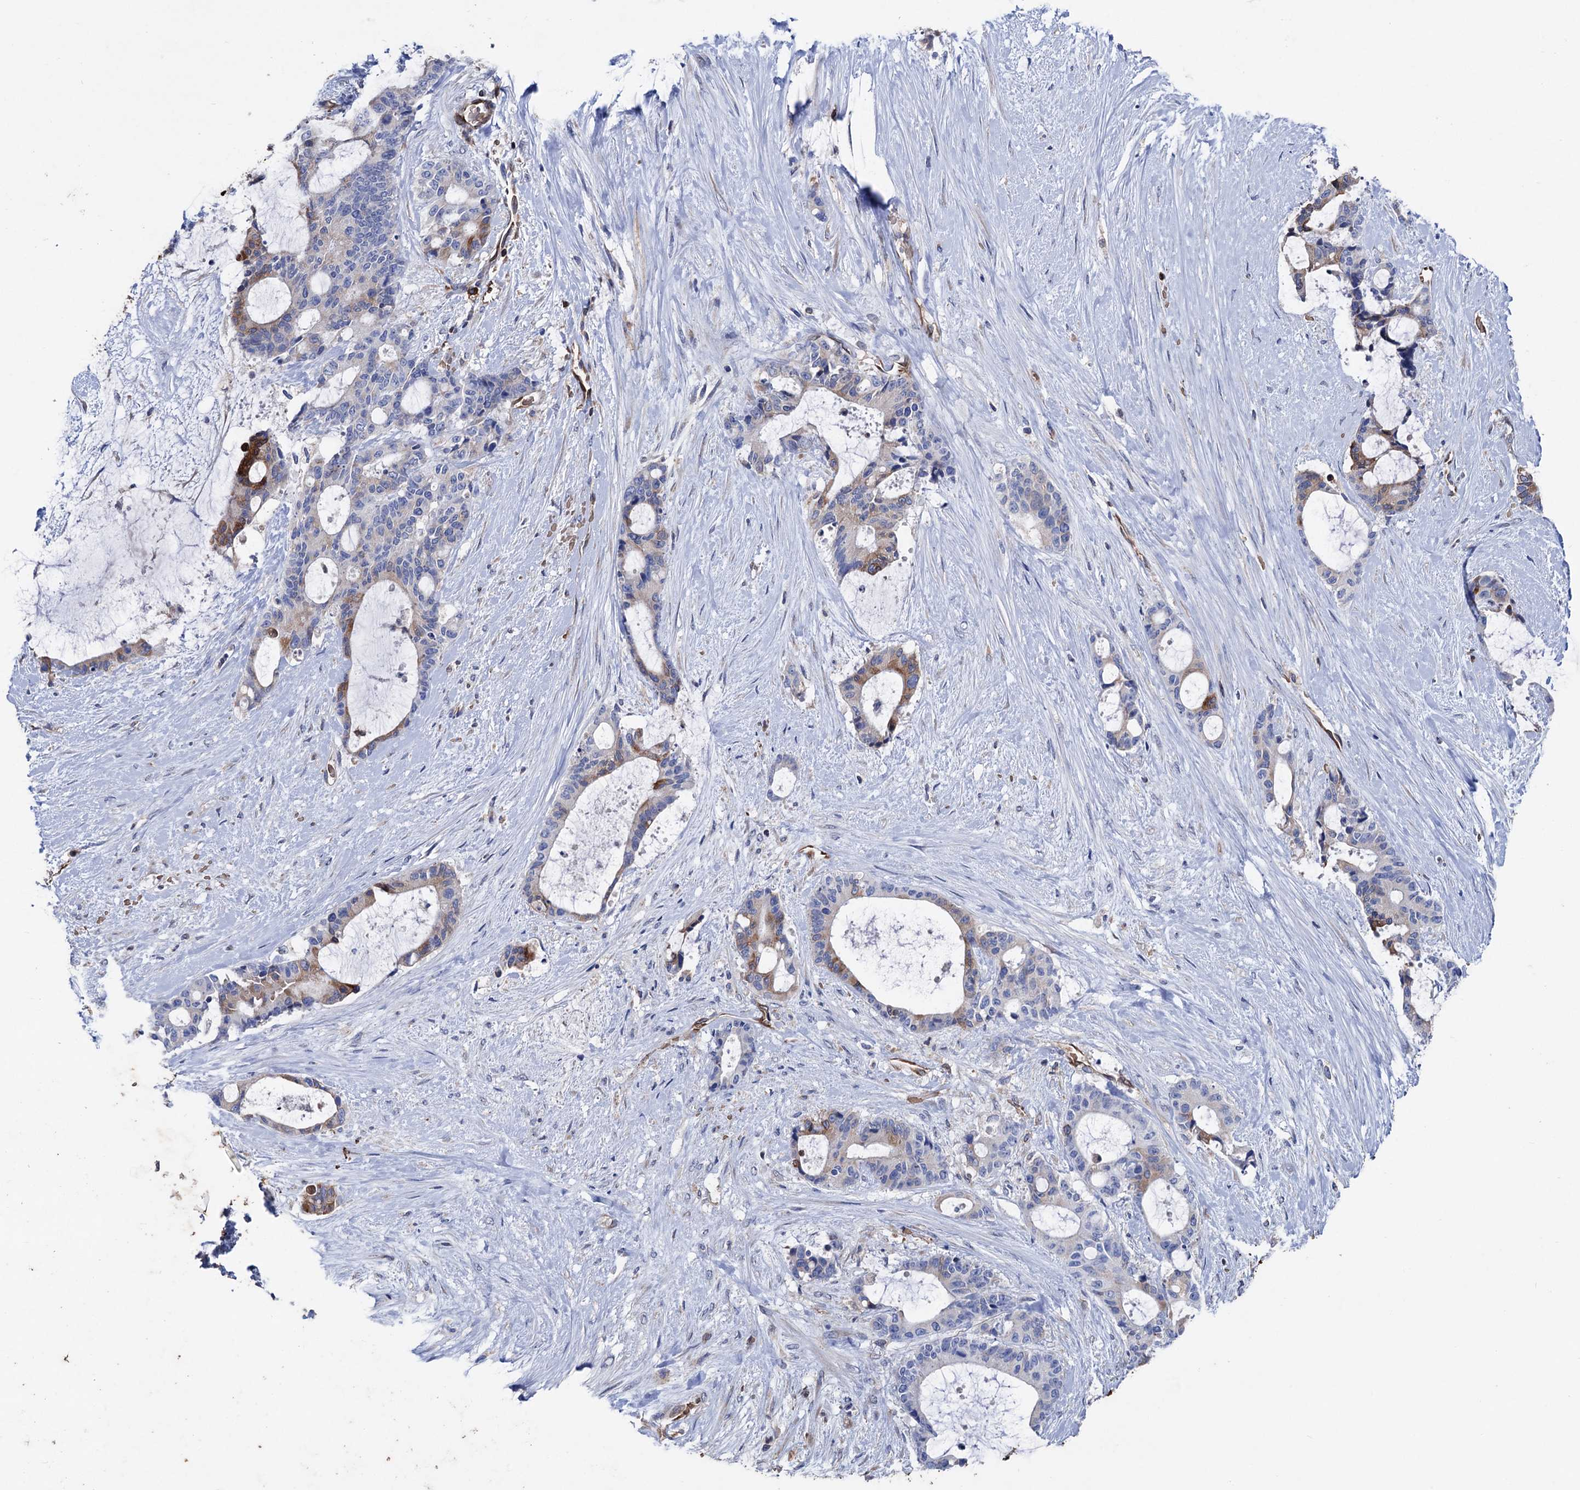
{"staining": {"intensity": "strong", "quantity": "<25%", "location": "cytoplasmic/membranous"}, "tissue": "liver cancer", "cell_type": "Tumor cells", "image_type": "cancer", "snomed": [{"axis": "morphology", "description": "Normal tissue, NOS"}, {"axis": "morphology", "description": "Cholangiocarcinoma"}, {"axis": "topography", "description": "Liver"}, {"axis": "topography", "description": "Peripheral nerve tissue"}], "caption": "Liver cancer stained for a protein exhibits strong cytoplasmic/membranous positivity in tumor cells. The protein is stained brown, and the nuclei are stained in blue (DAB IHC with brightfield microscopy, high magnification).", "gene": "STING1", "patient": {"sex": "female", "age": 73}}